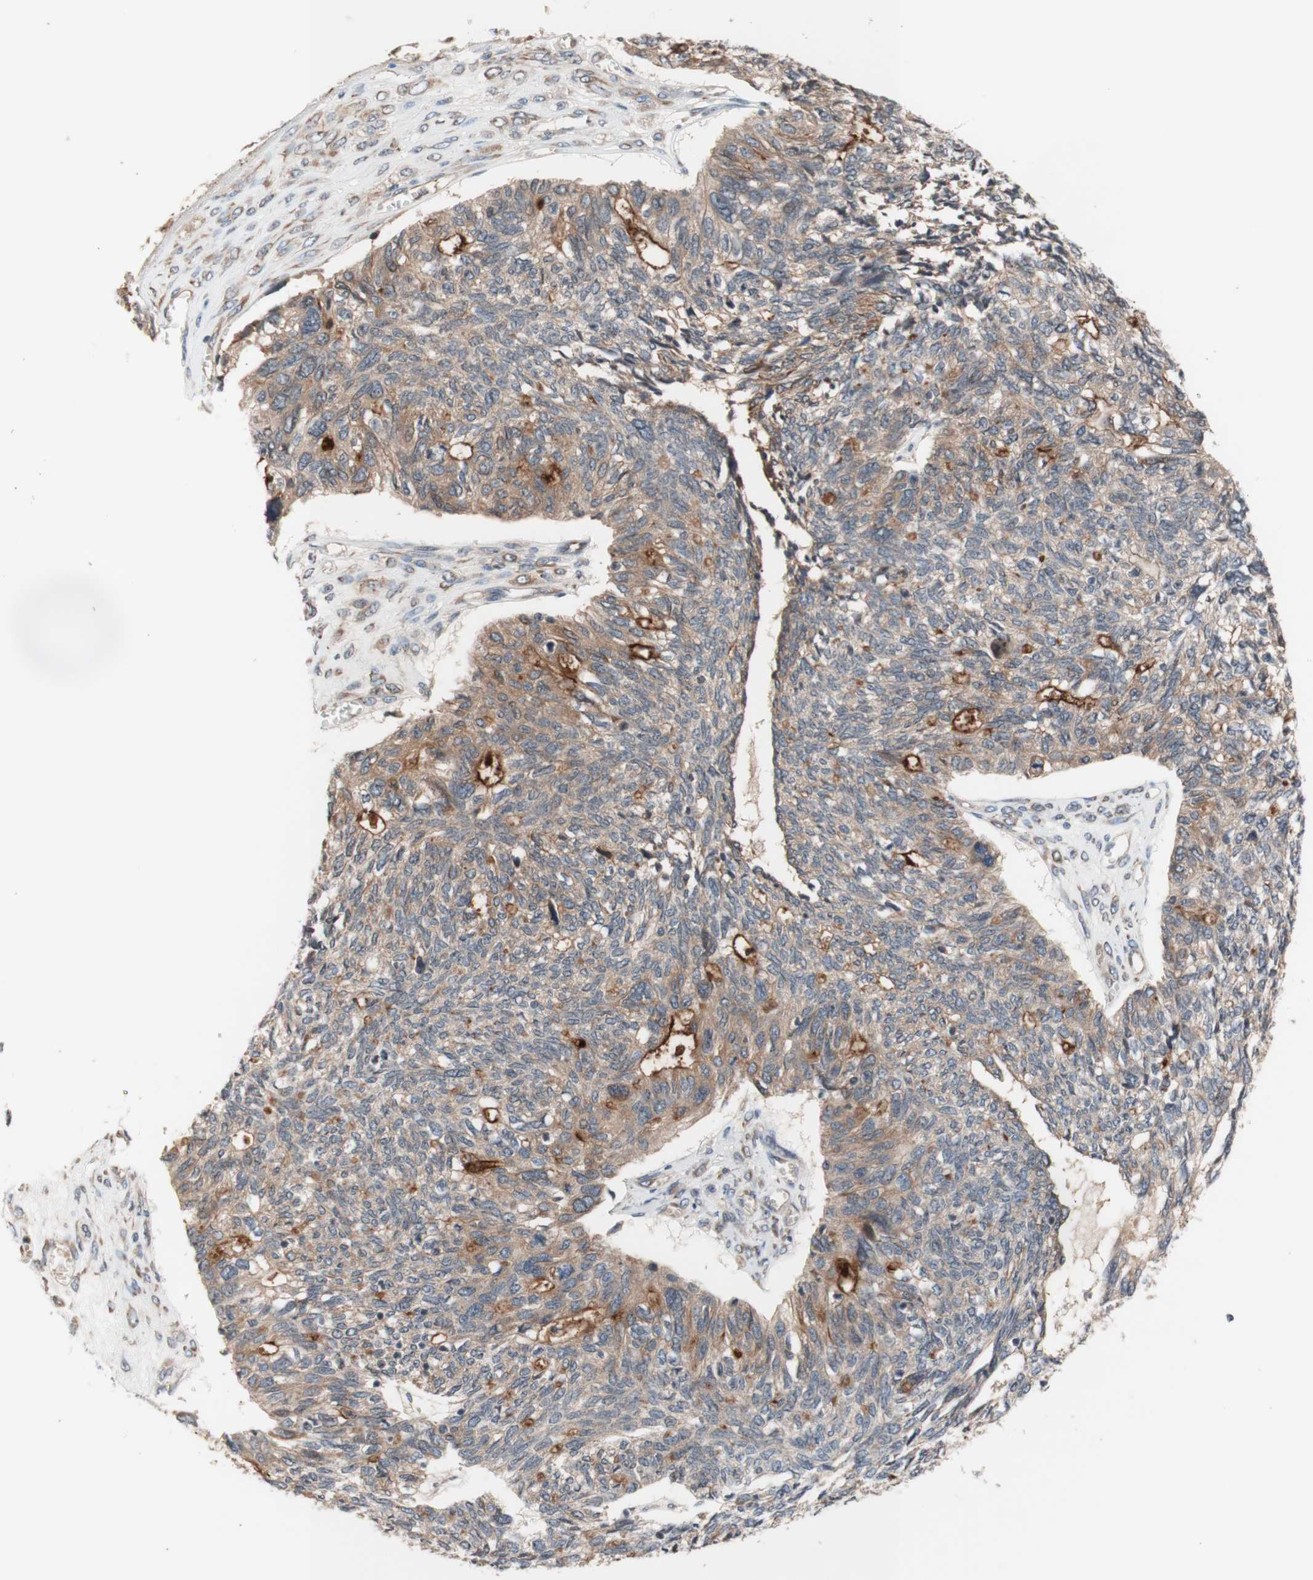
{"staining": {"intensity": "moderate", "quantity": "25%-75%", "location": "cytoplasmic/membranous"}, "tissue": "ovarian cancer", "cell_type": "Tumor cells", "image_type": "cancer", "snomed": [{"axis": "morphology", "description": "Cystadenocarcinoma, serous, NOS"}, {"axis": "topography", "description": "Ovary"}], "caption": "High-magnification brightfield microscopy of ovarian cancer (serous cystadenocarcinoma) stained with DAB (3,3'-diaminobenzidine) (brown) and counterstained with hematoxylin (blue). tumor cells exhibit moderate cytoplasmic/membranous expression is seen in approximately25%-75% of cells.", "gene": "CD55", "patient": {"sex": "female", "age": 79}}